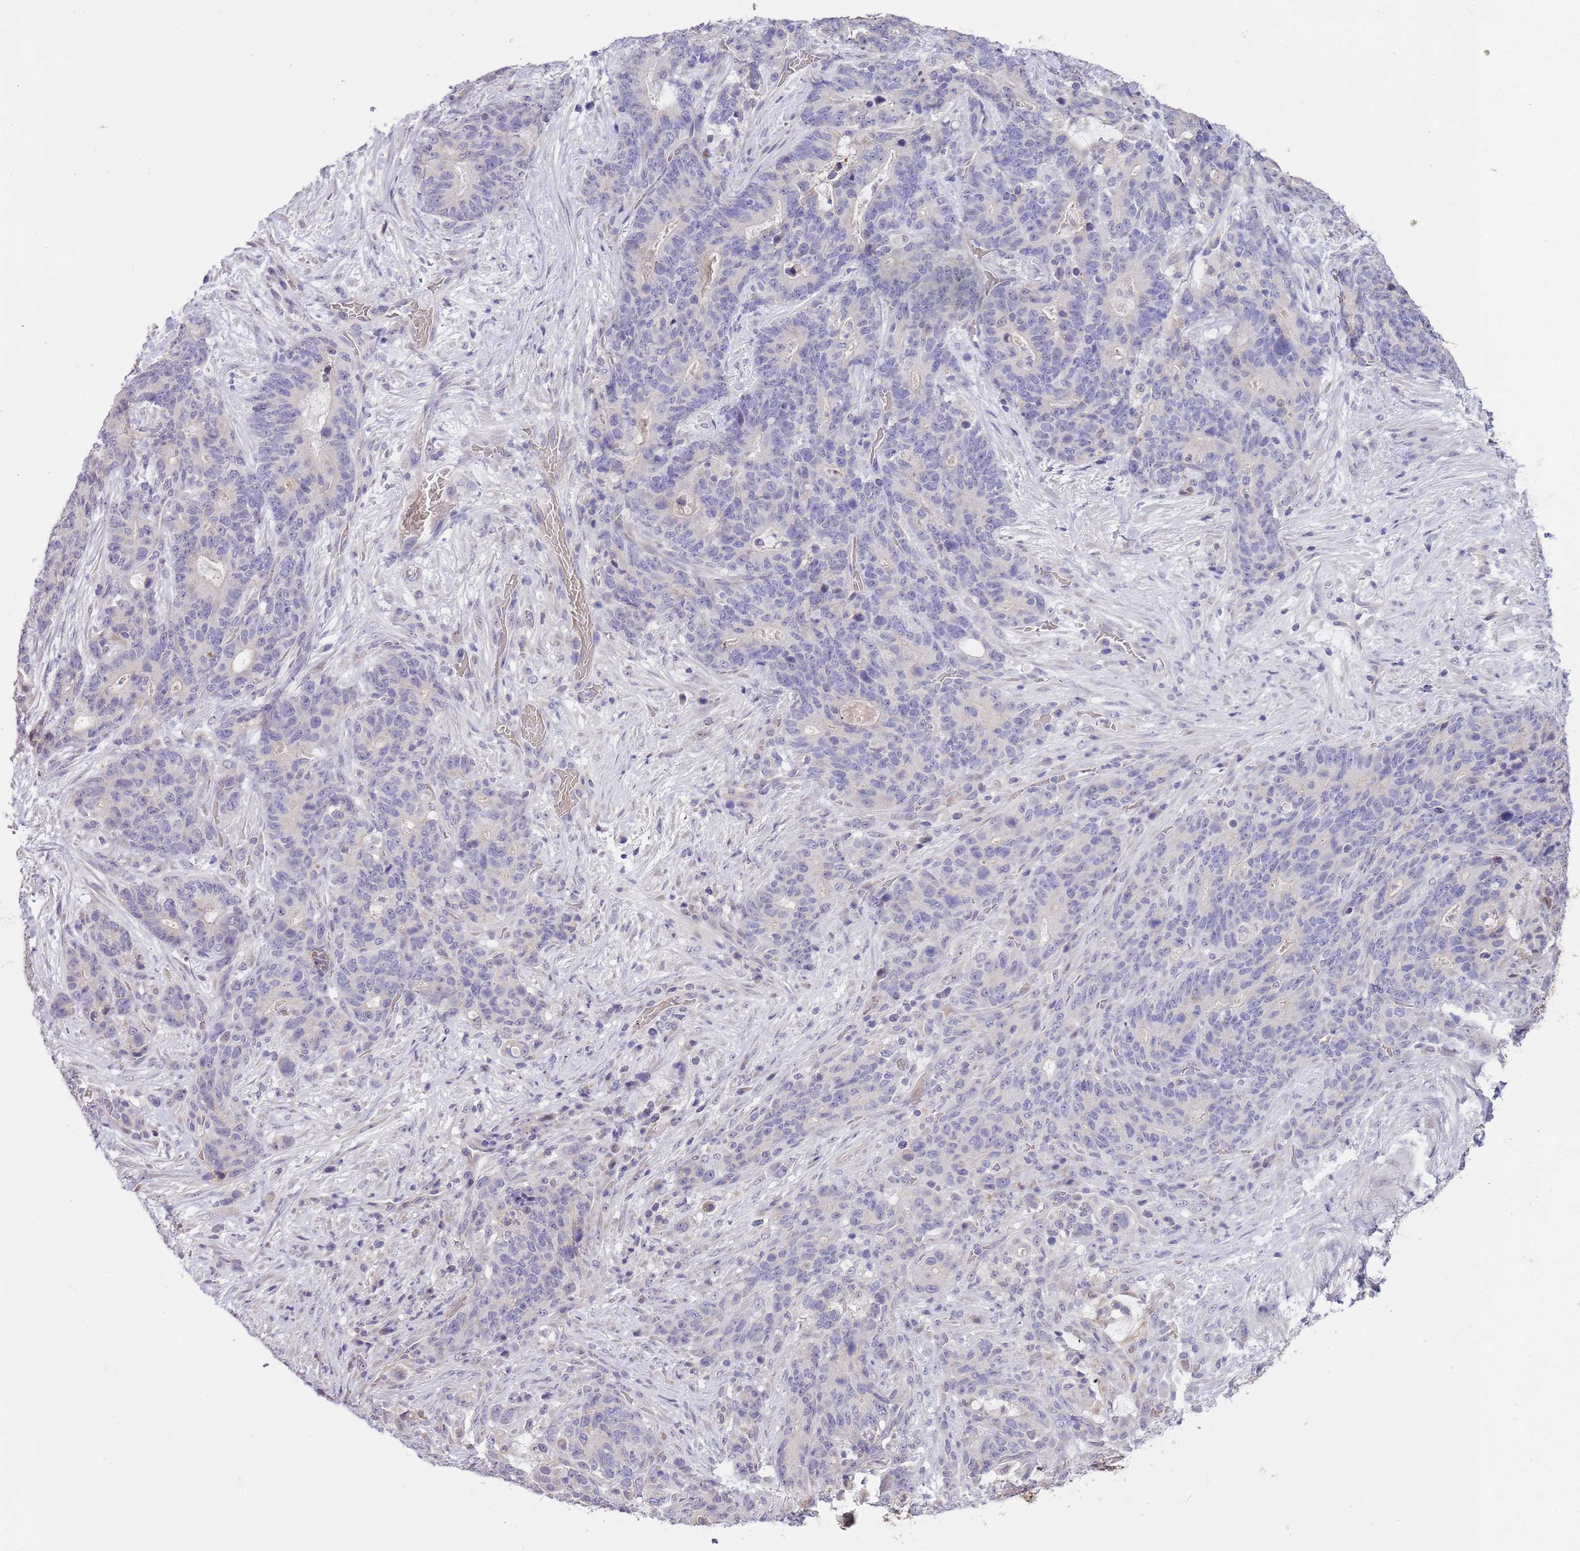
{"staining": {"intensity": "negative", "quantity": "none", "location": "none"}, "tissue": "stomach cancer", "cell_type": "Tumor cells", "image_type": "cancer", "snomed": [{"axis": "morphology", "description": "Normal tissue, NOS"}, {"axis": "morphology", "description": "Adenocarcinoma, NOS"}, {"axis": "topography", "description": "Stomach"}], "caption": "Protein analysis of adenocarcinoma (stomach) displays no significant positivity in tumor cells.", "gene": "AP1S2", "patient": {"sex": "female", "age": 64}}